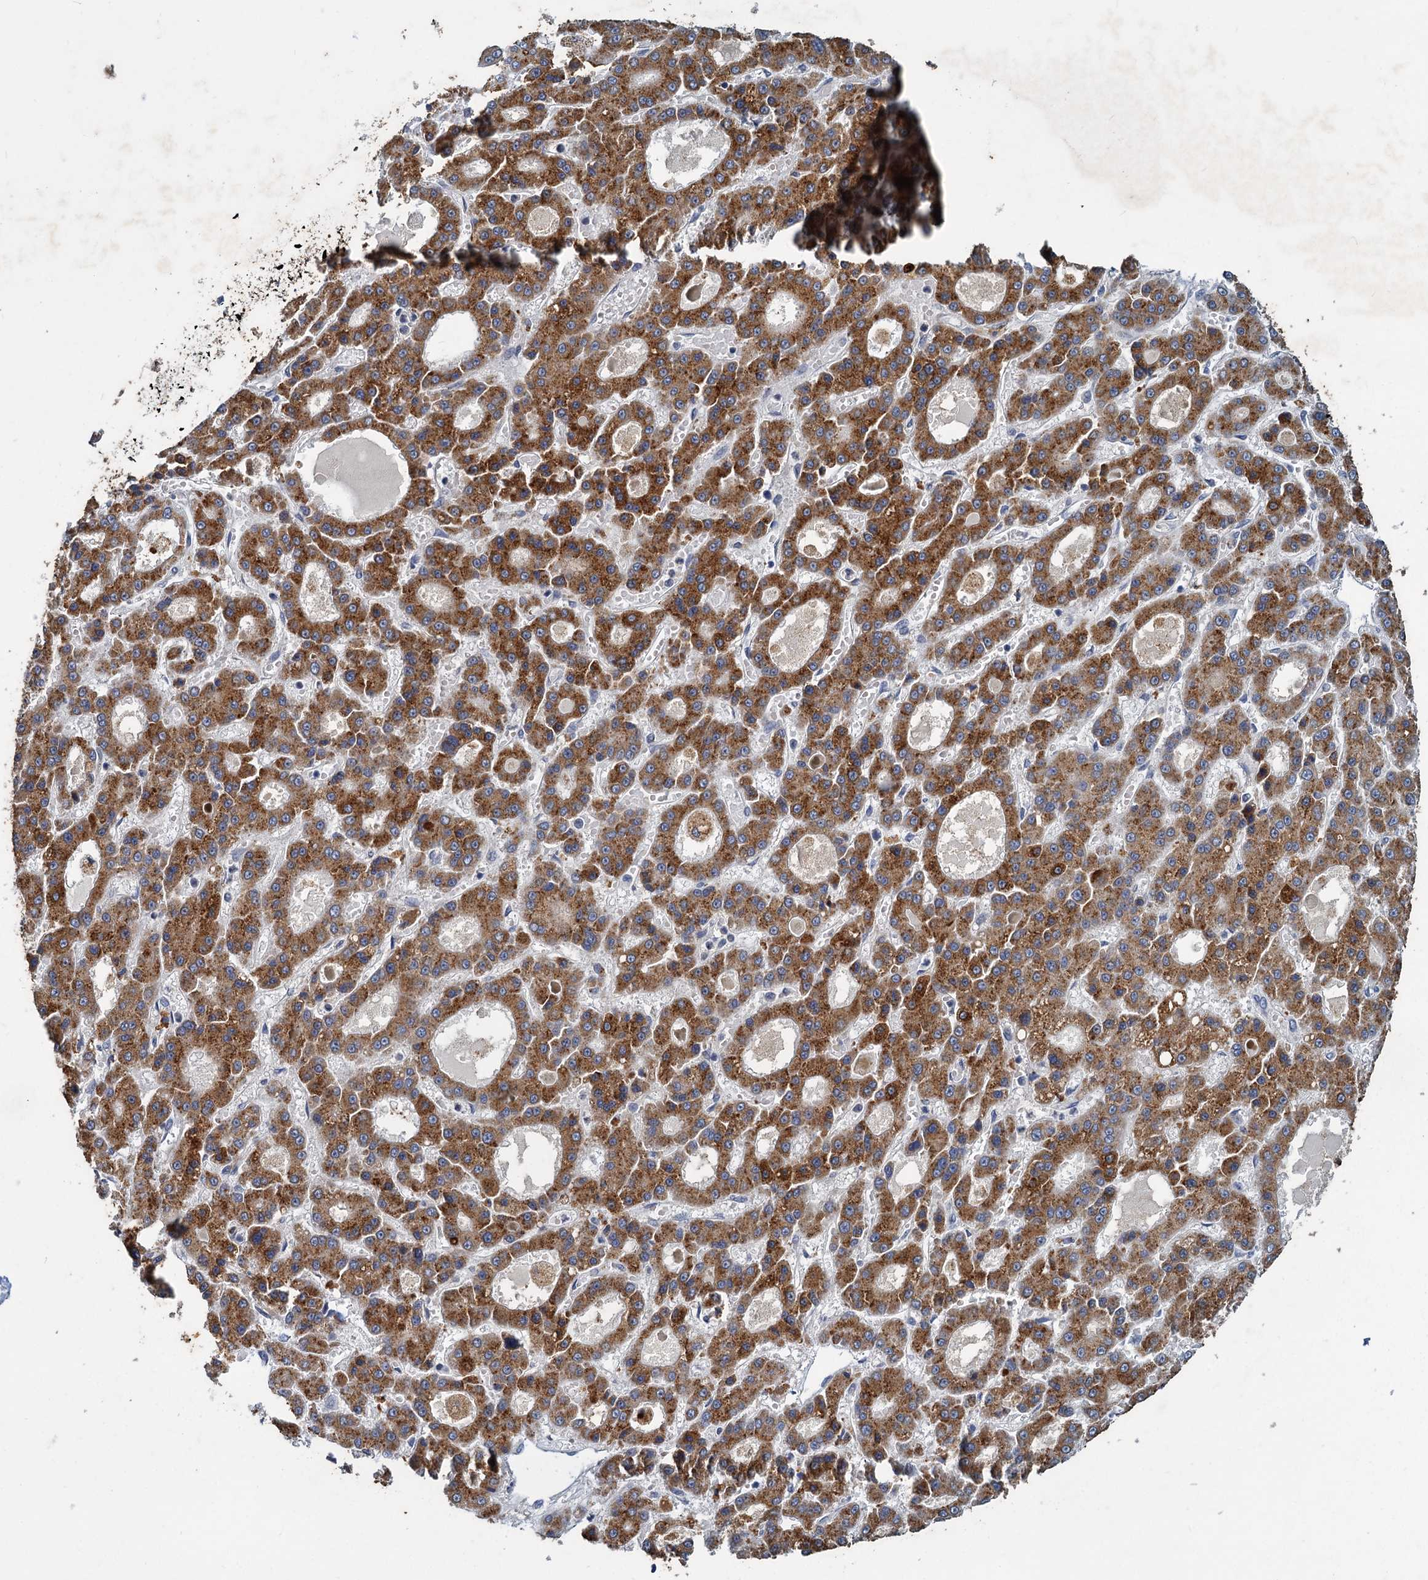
{"staining": {"intensity": "moderate", "quantity": ">75%", "location": "cytoplasmic/membranous"}, "tissue": "liver cancer", "cell_type": "Tumor cells", "image_type": "cancer", "snomed": [{"axis": "morphology", "description": "Carcinoma, Hepatocellular, NOS"}, {"axis": "topography", "description": "Liver"}], "caption": "Liver cancer (hepatocellular carcinoma) stained with DAB (3,3'-diaminobenzidine) IHC demonstrates medium levels of moderate cytoplasmic/membranous staining in approximately >75% of tumor cells. Ihc stains the protein in brown and the nuclei are stained blue.", "gene": "SLC2A7", "patient": {"sex": "male", "age": 70}}